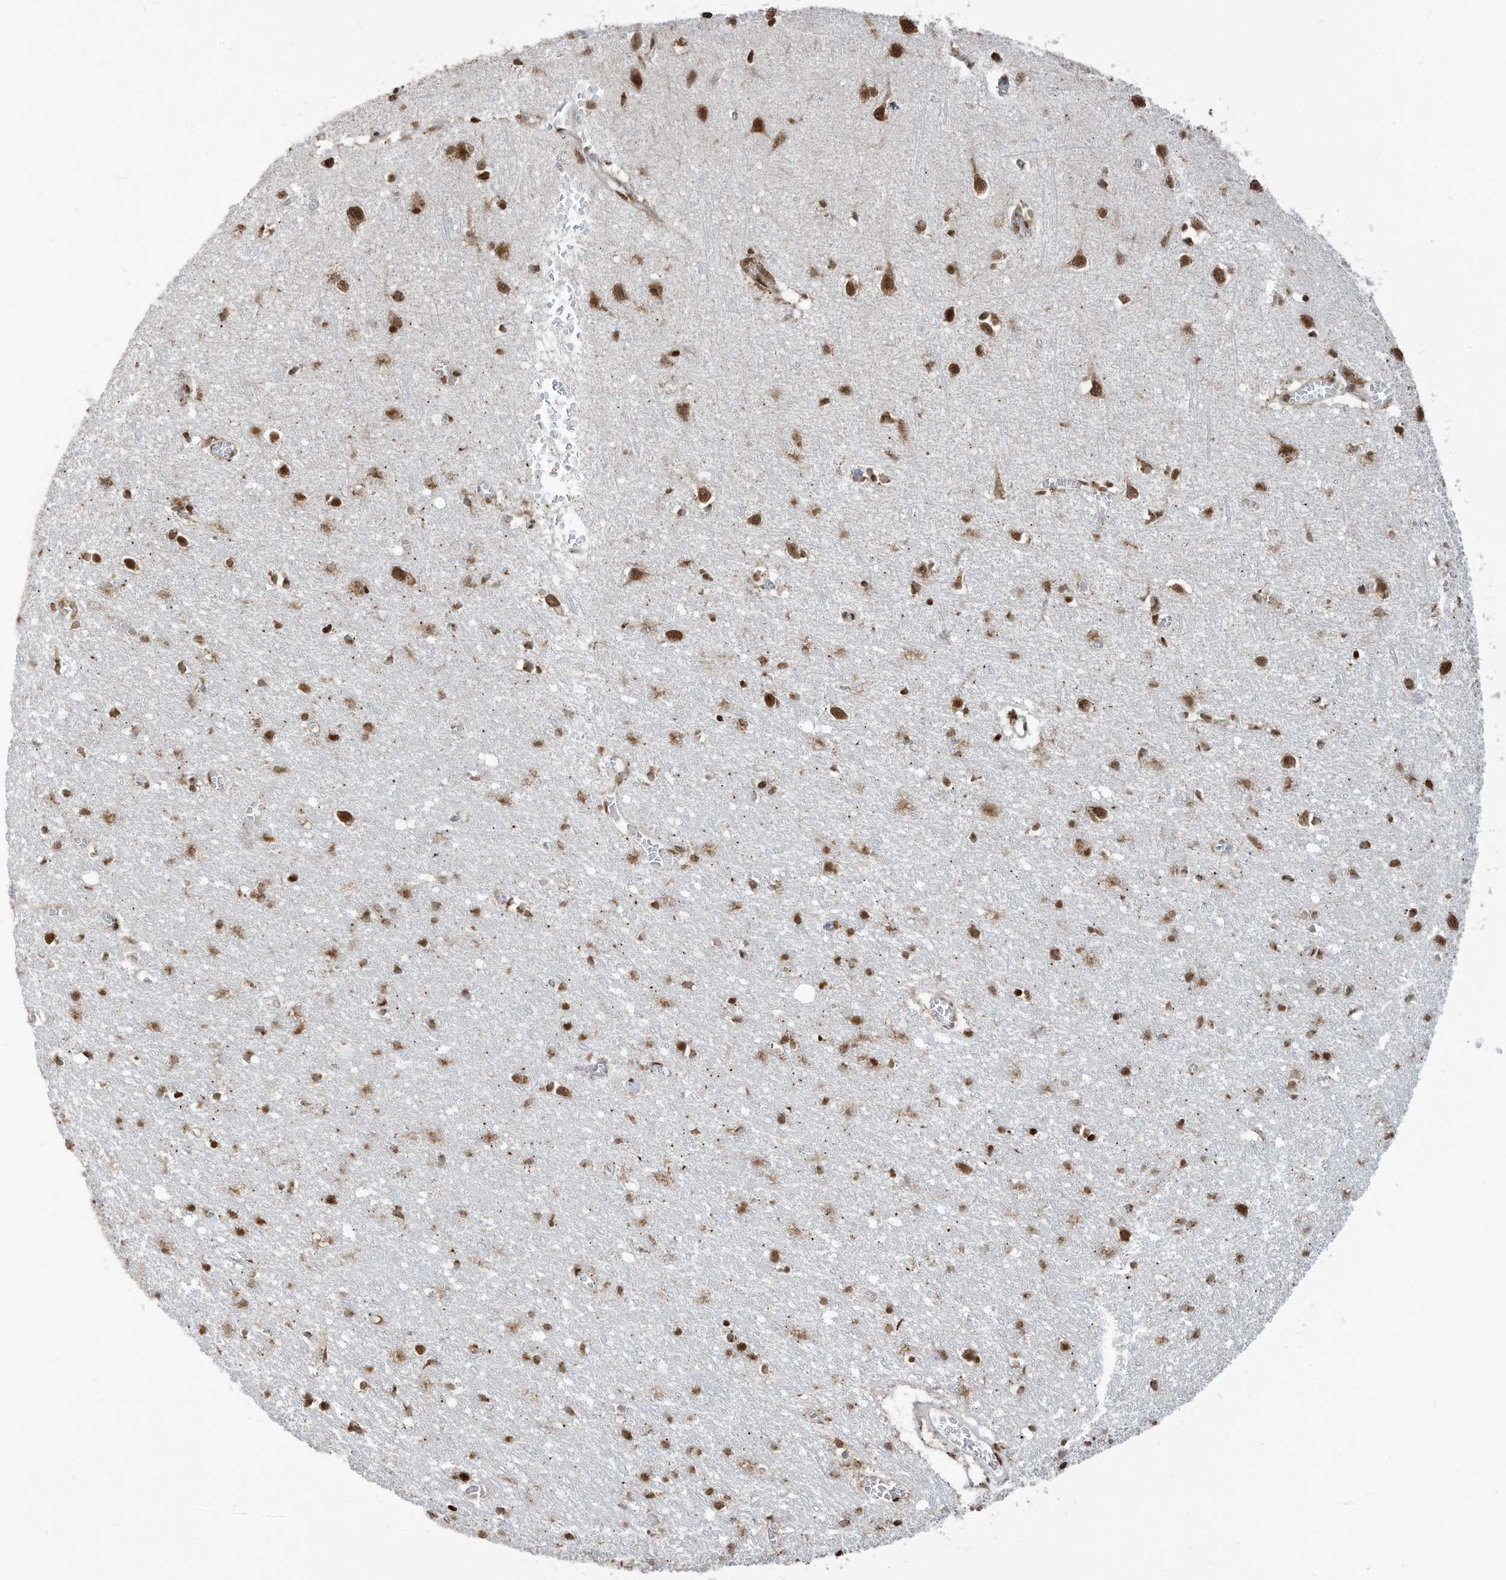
{"staining": {"intensity": "weak", "quantity": "25%-75%", "location": "cytoplasmic/membranous"}, "tissue": "cerebral cortex", "cell_type": "Endothelial cells", "image_type": "normal", "snomed": [{"axis": "morphology", "description": "Normal tissue, NOS"}, {"axis": "topography", "description": "Cerebral cortex"}], "caption": "IHC image of normal cerebral cortex: human cerebral cortex stained using immunohistochemistry displays low levels of weak protein expression localized specifically in the cytoplasmic/membranous of endothelial cells, appearing as a cytoplasmic/membranous brown color.", "gene": "LBH", "patient": {"sex": "female", "age": 64}}